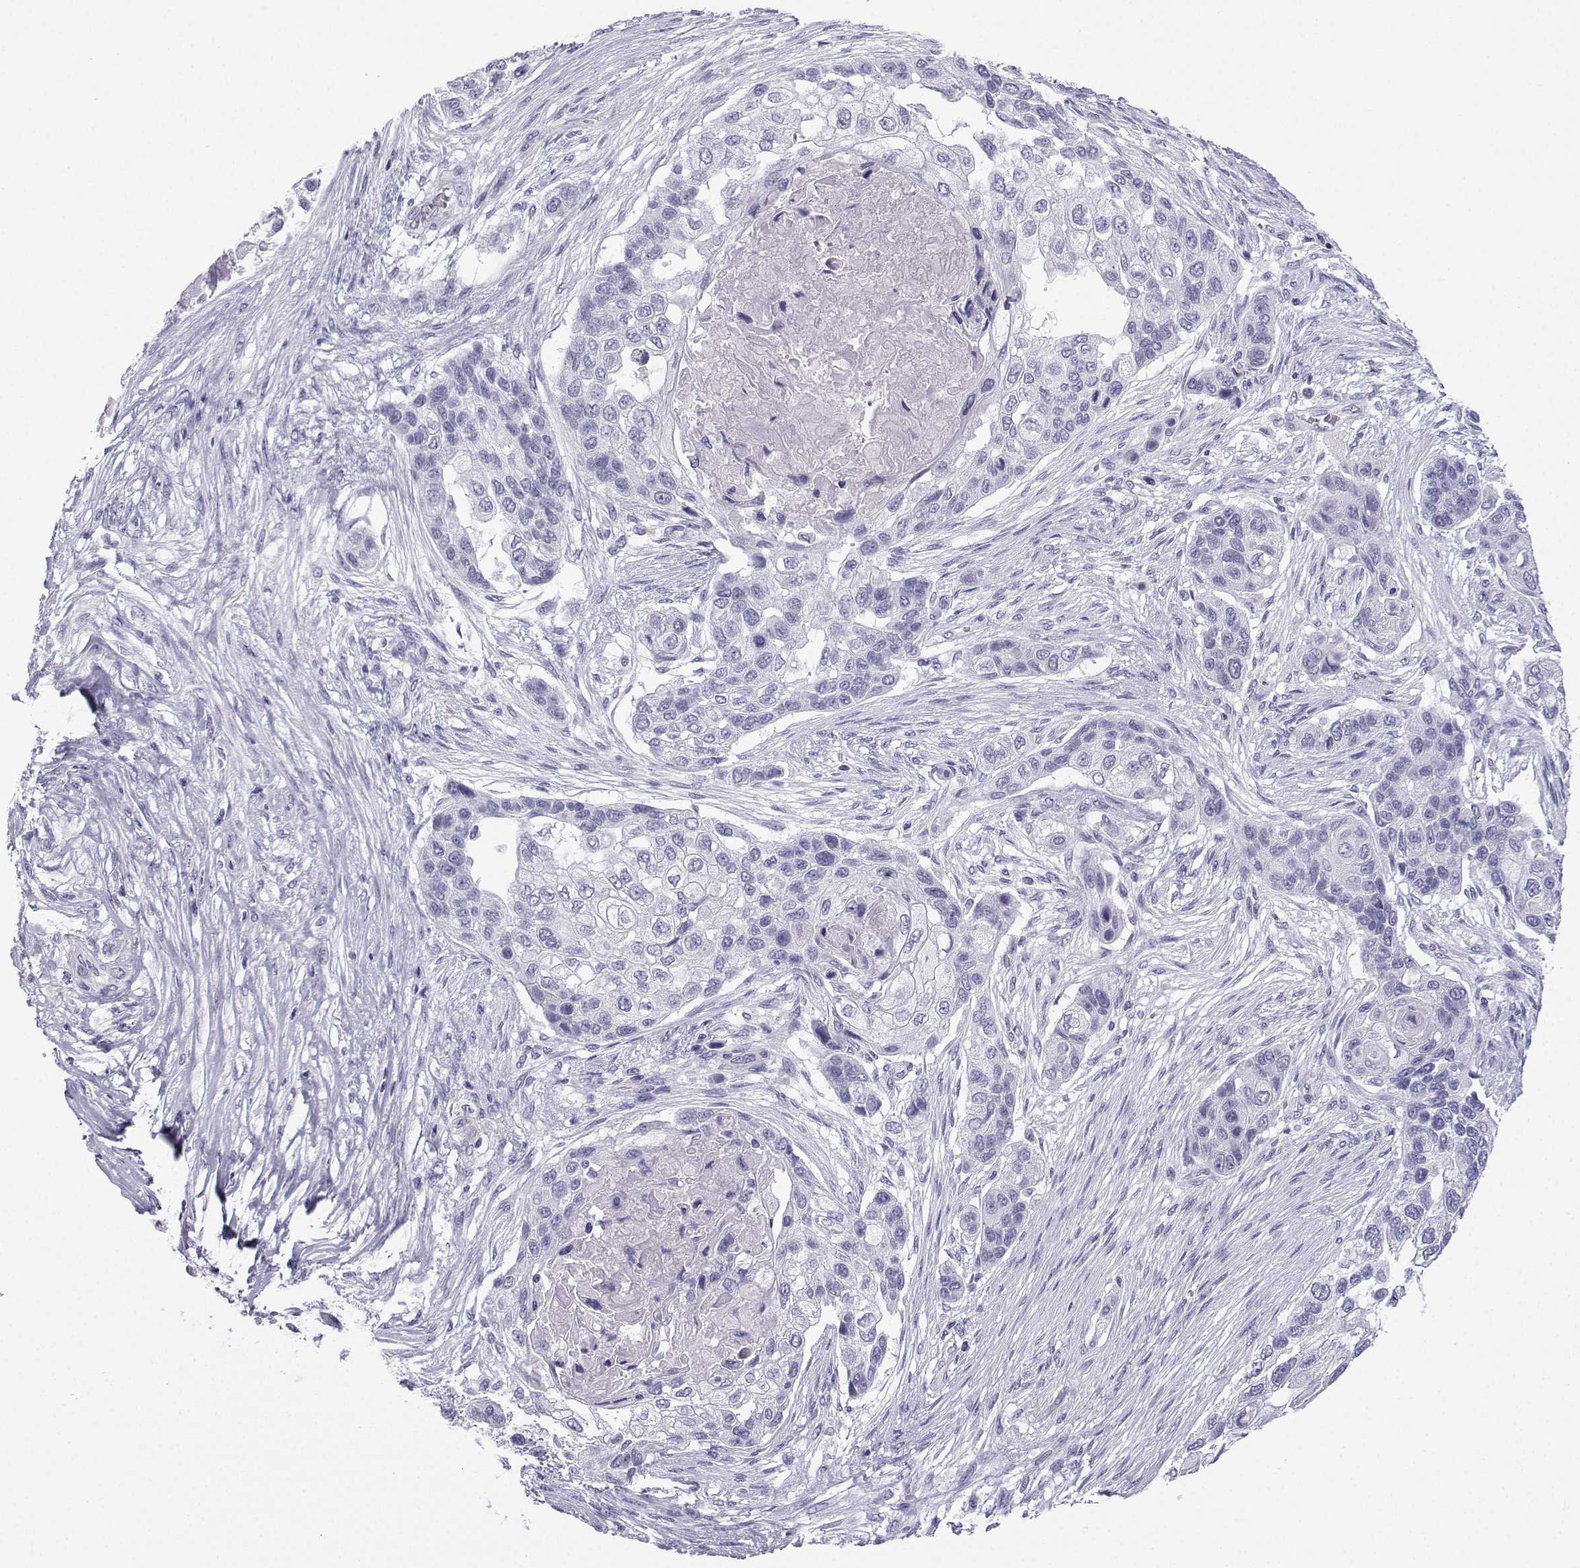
{"staining": {"intensity": "negative", "quantity": "none", "location": "none"}, "tissue": "lung cancer", "cell_type": "Tumor cells", "image_type": "cancer", "snomed": [{"axis": "morphology", "description": "Squamous cell carcinoma, NOS"}, {"axis": "topography", "description": "Lung"}], "caption": "This is an IHC histopathology image of human lung squamous cell carcinoma. There is no positivity in tumor cells.", "gene": "ACRBP", "patient": {"sex": "male", "age": 69}}